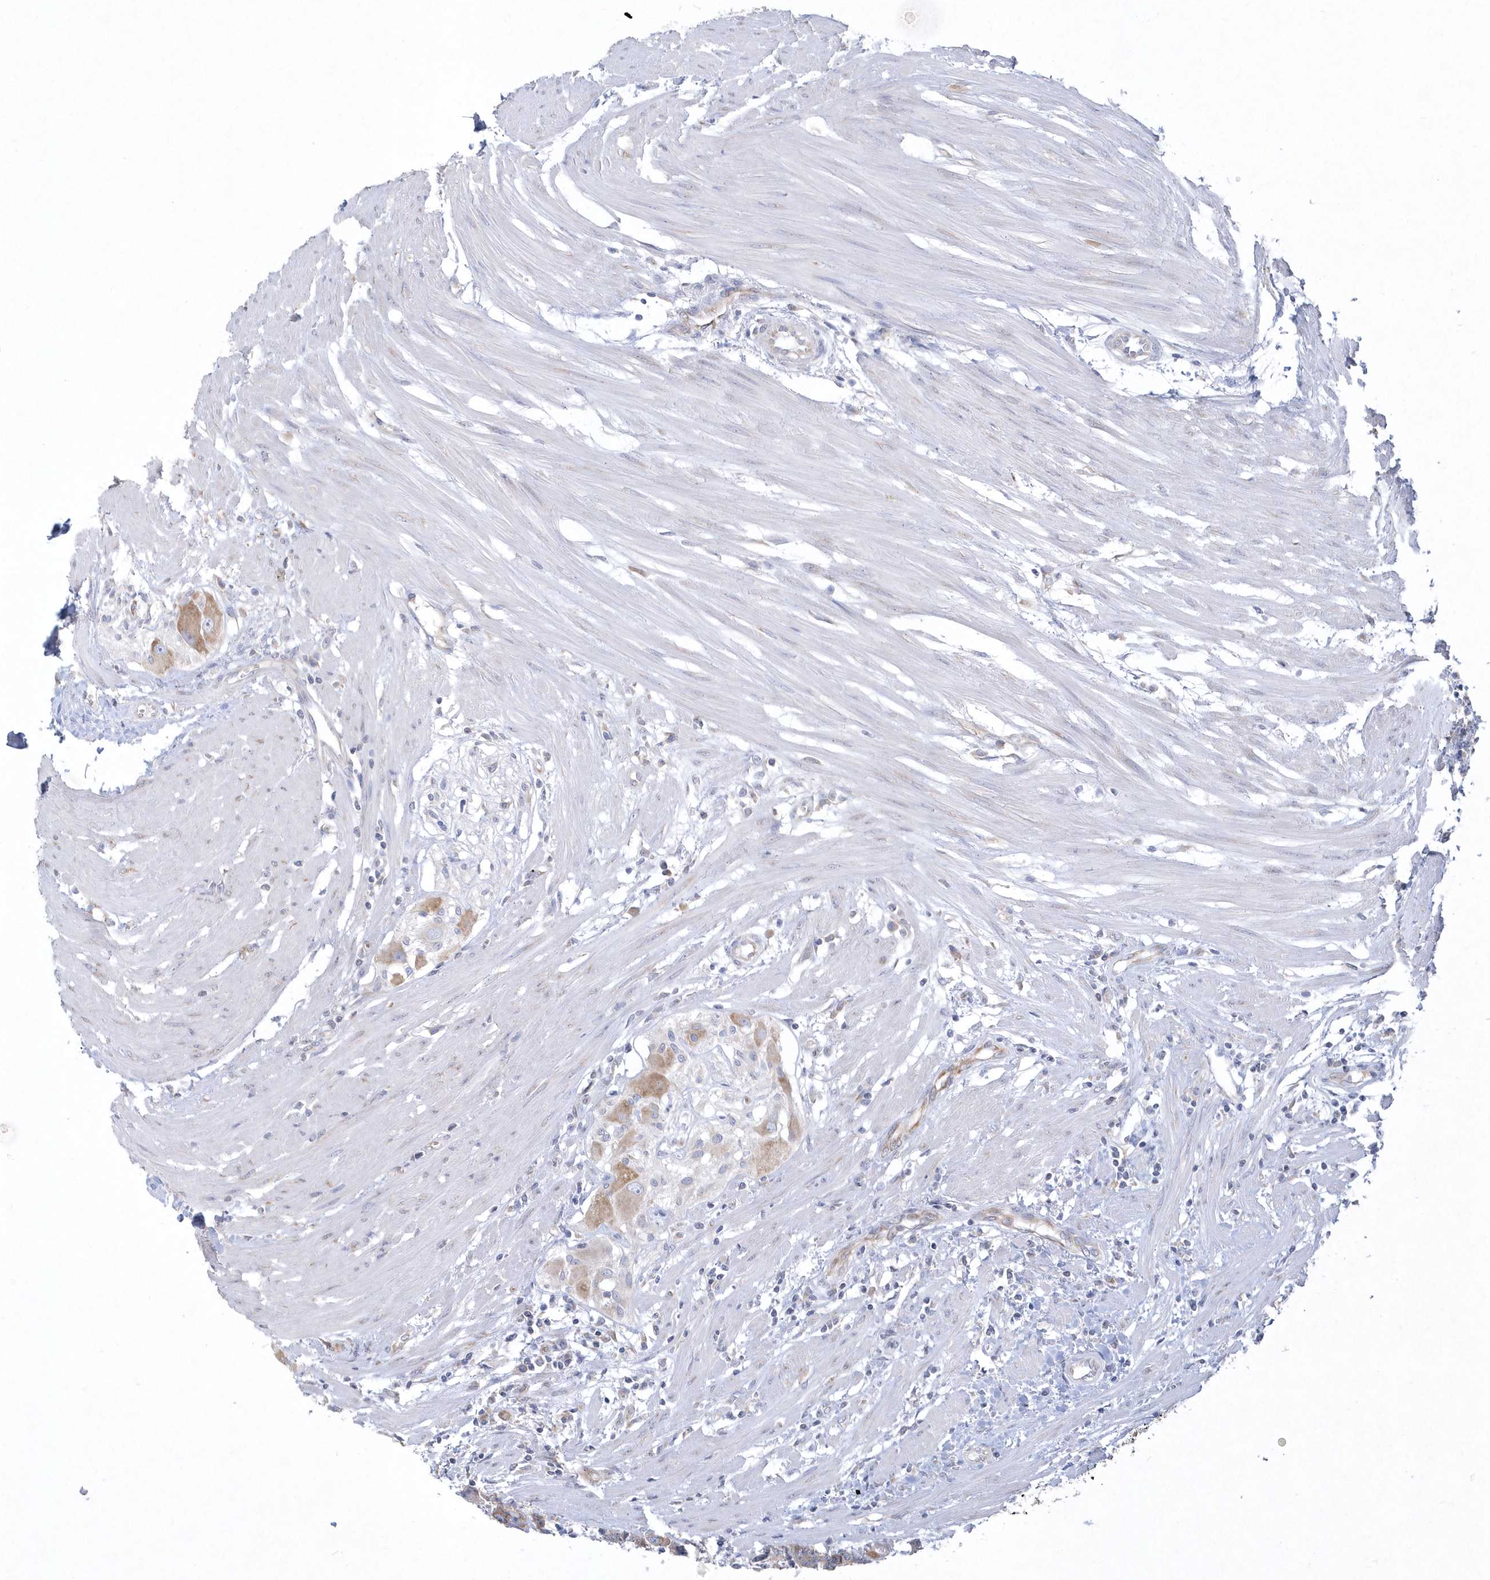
{"staining": {"intensity": "moderate", "quantity": ">75%", "location": "cytoplasmic/membranous"}, "tissue": "colorectal cancer", "cell_type": "Tumor cells", "image_type": "cancer", "snomed": [{"axis": "morphology", "description": "Adenocarcinoma, NOS"}, {"axis": "topography", "description": "Colon"}], "caption": "Protein staining reveals moderate cytoplasmic/membranous expression in about >75% of tumor cells in adenocarcinoma (colorectal).", "gene": "DGAT1", "patient": {"sex": "female", "age": 67}}